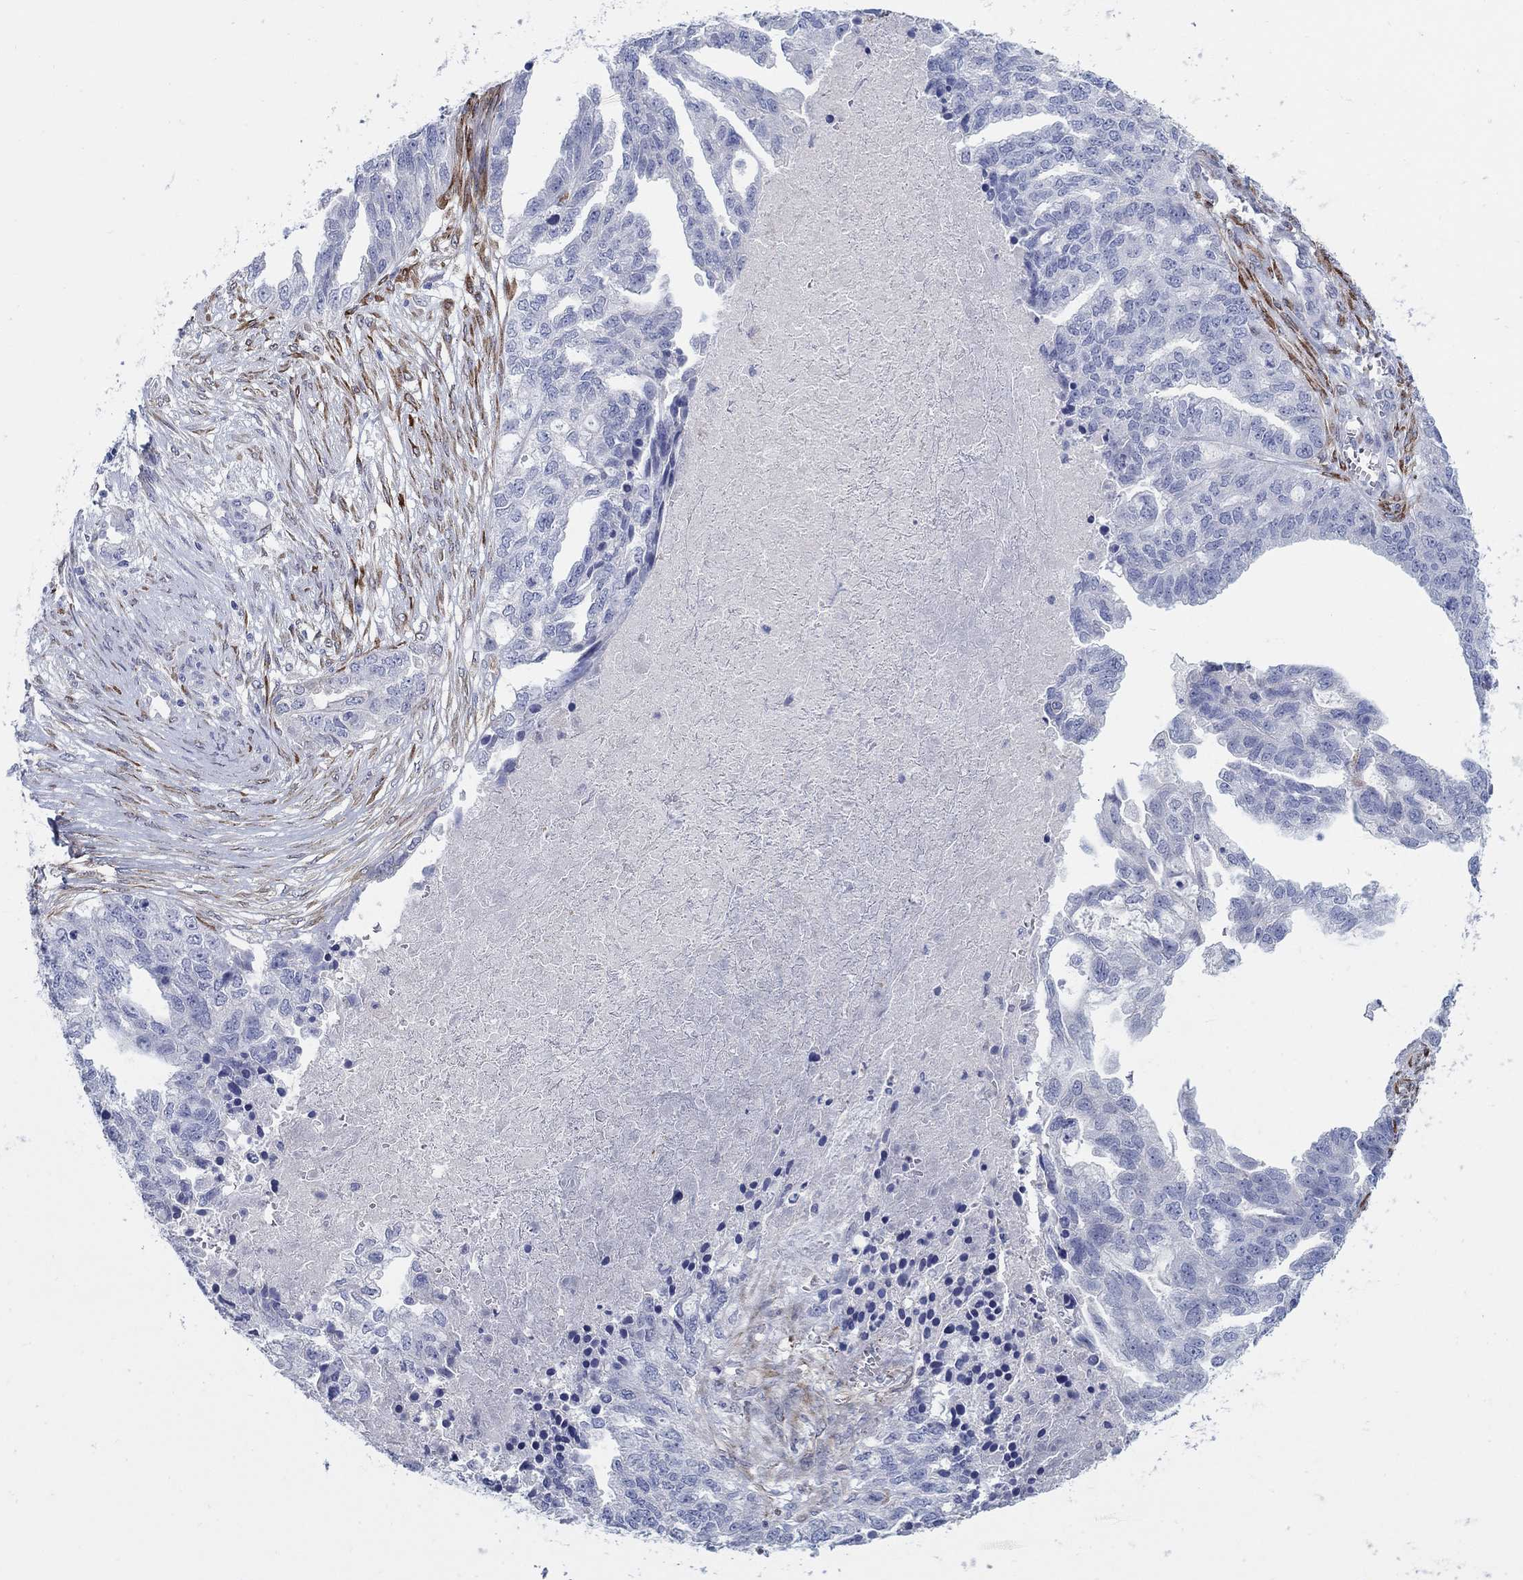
{"staining": {"intensity": "negative", "quantity": "none", "location": "none"}, "tissue": "ovarian cancer", "cell_type": "Tumor cells", "image_type": "cancer", "snomed": [{"axis": "morphology", "description": "Cystadenocarcinoma, serous, NOS"}, {"axis": "topography", "description": "Ovary"}], "caption": "This is an immunohistochemistry (IHC) image of human ovarian cancer (serous cystadenocarcinoma). There is no staining in tumor cells.", "gene": "REEP2", "patient": {"sex": "female", "age": 51}}